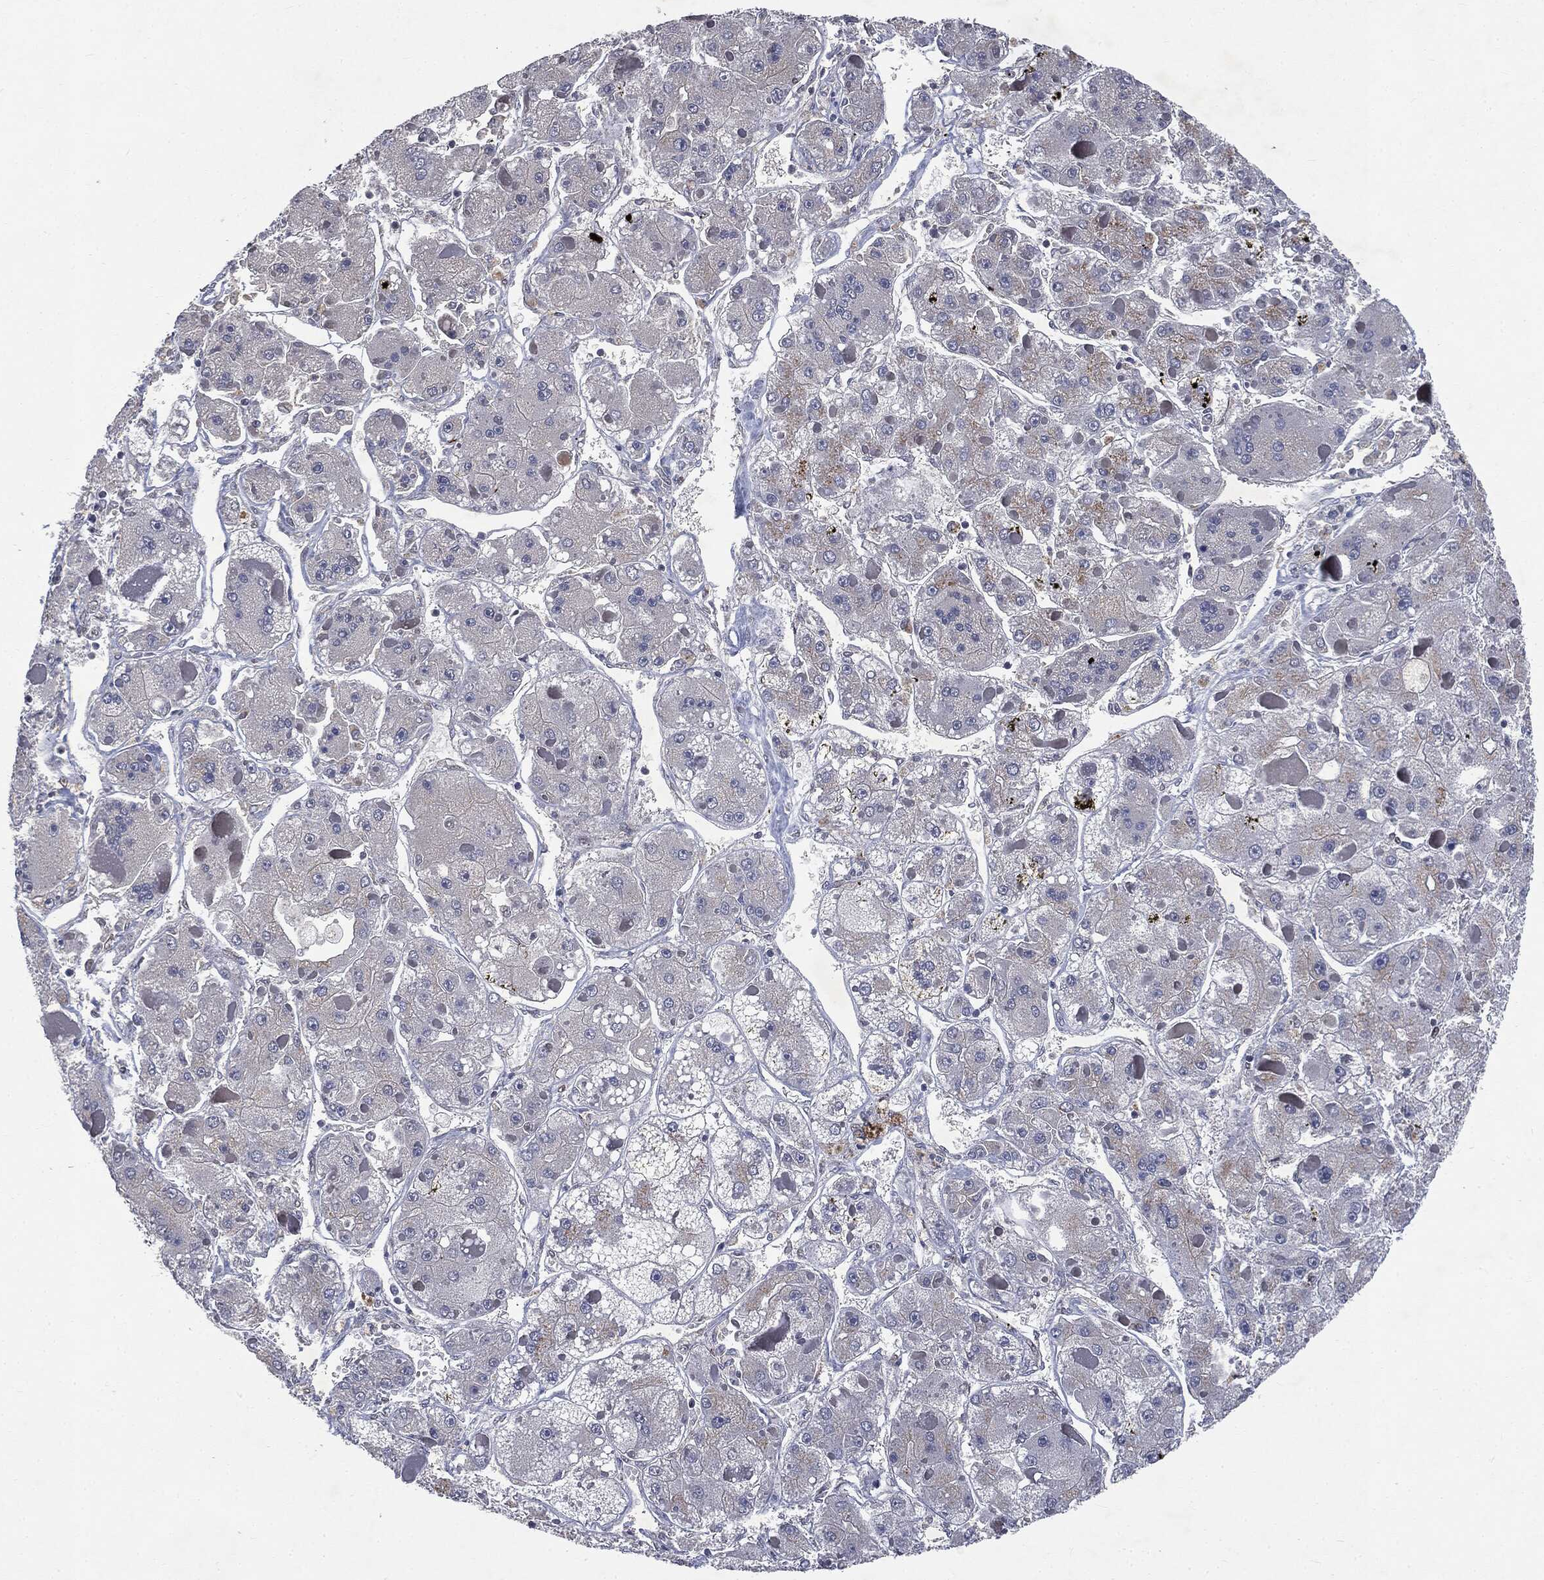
{"staining": {"intensity": "negative", "quantity": "none", "location": "none"}, "tissue": "liver cancer", "cell_type": "Tumor cells", "image_type": "cancer", "snomed": [{"axis": "morphology", "description": "Carcinoma, Hepatocellular, NOS"}, {"axis": "topography", "description": "Liver"}], "caption": "Histopathology image shows no significant protein expression in tumor cells of liver hepatocellular carcinoma. (DAB (3,3'-diaminobenzidine) immunohistochemistry (IHC), high magnification).", "gene": "CASD1", "patient": {"sex": "female", "age": 73}}